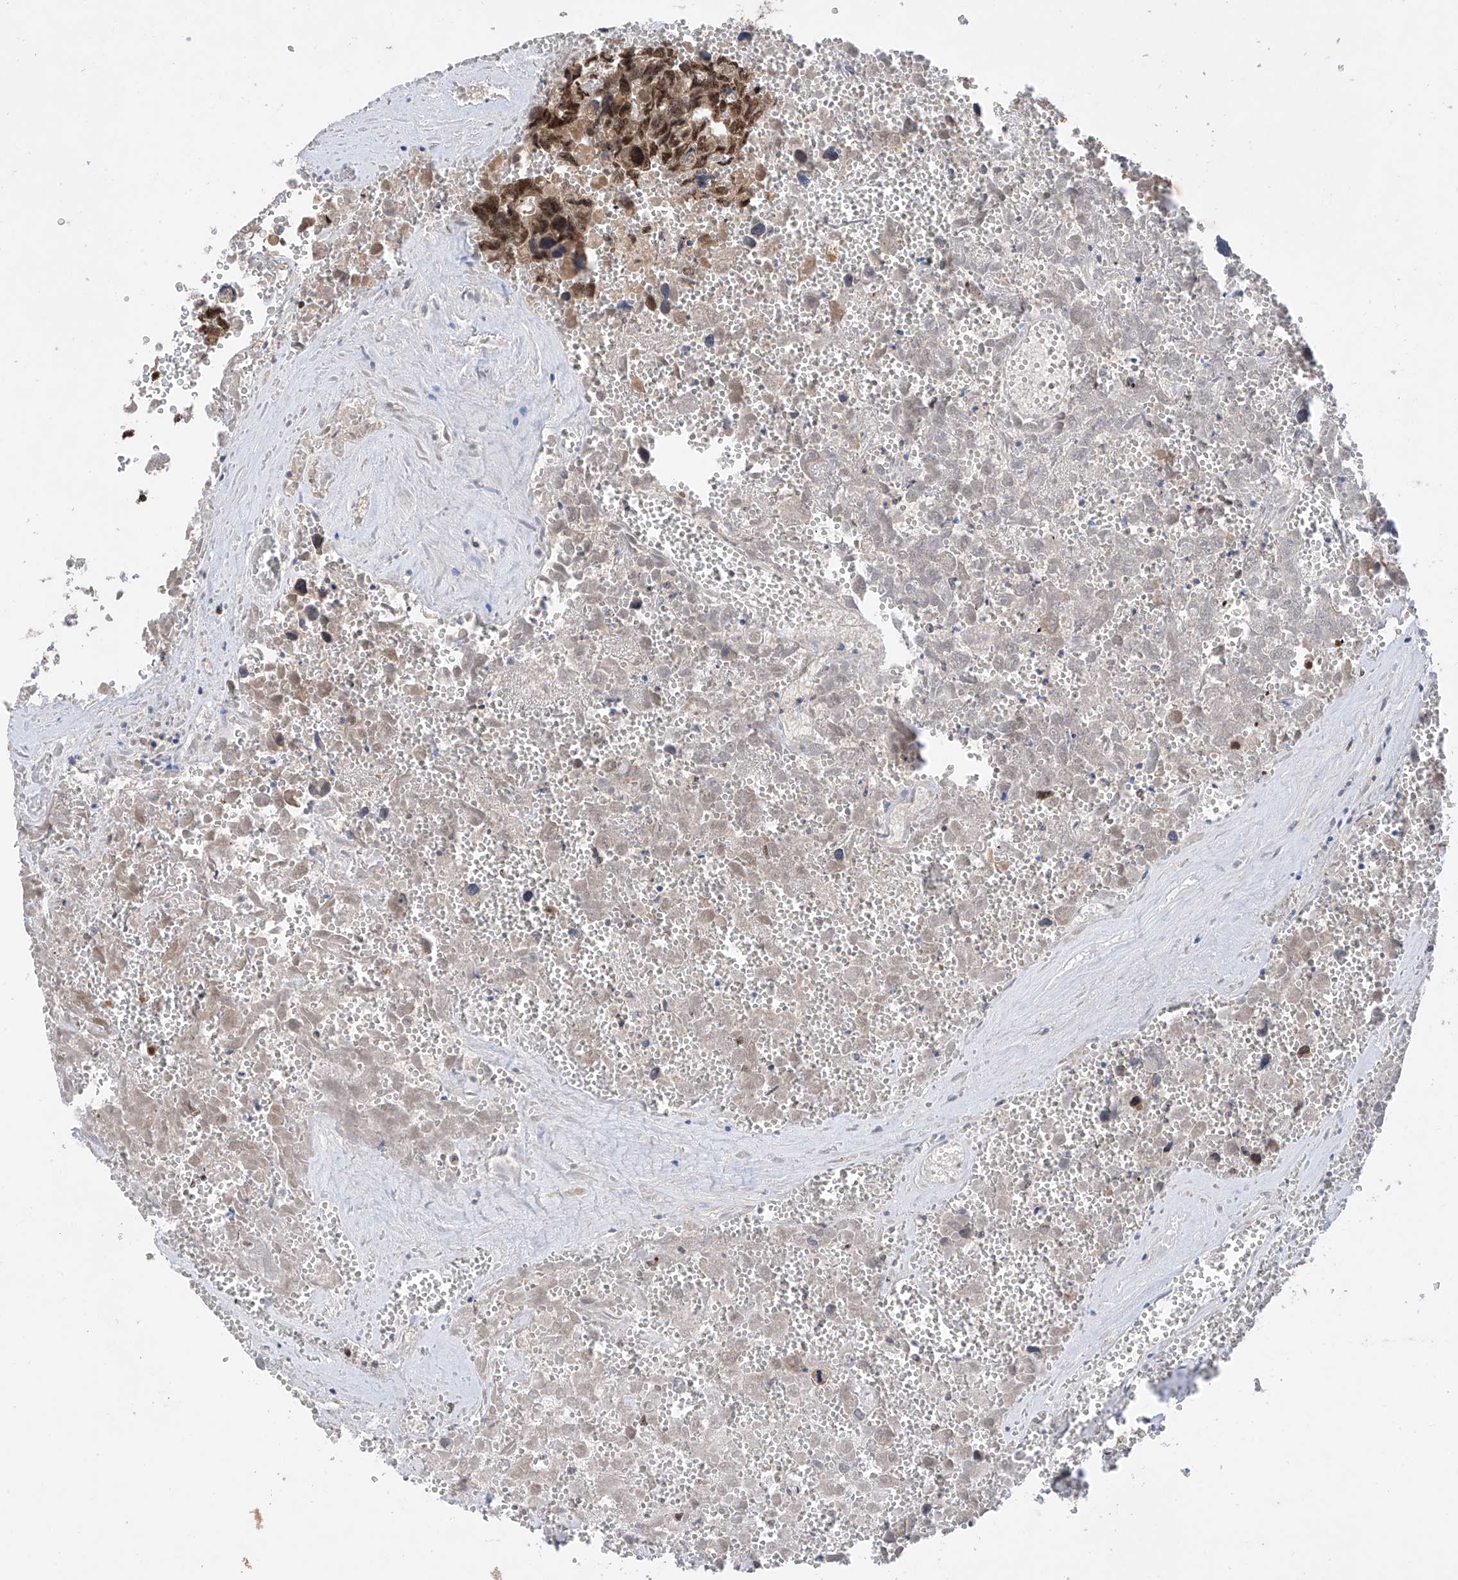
{"staining": {"intensity": "moderate", "quantity": ">75%", "location": "nuclear"}, "tissue": "testis cancer", "cell_type": "Tumor cells", "image_type": "cancer", "snomed": [{"axis": "morphology", "description": "Carcinoma, Embryonal, NOS"}, {"axis": "topography", "description": "Testis"}], "caption": "Tumor cells exhibit medium levels of moderate nuclear expression in approximately >75% of cells in human testis embryonal carcinoma.", "gene": "RPAIN", "patient": {"sex": "male", "age": 31}}